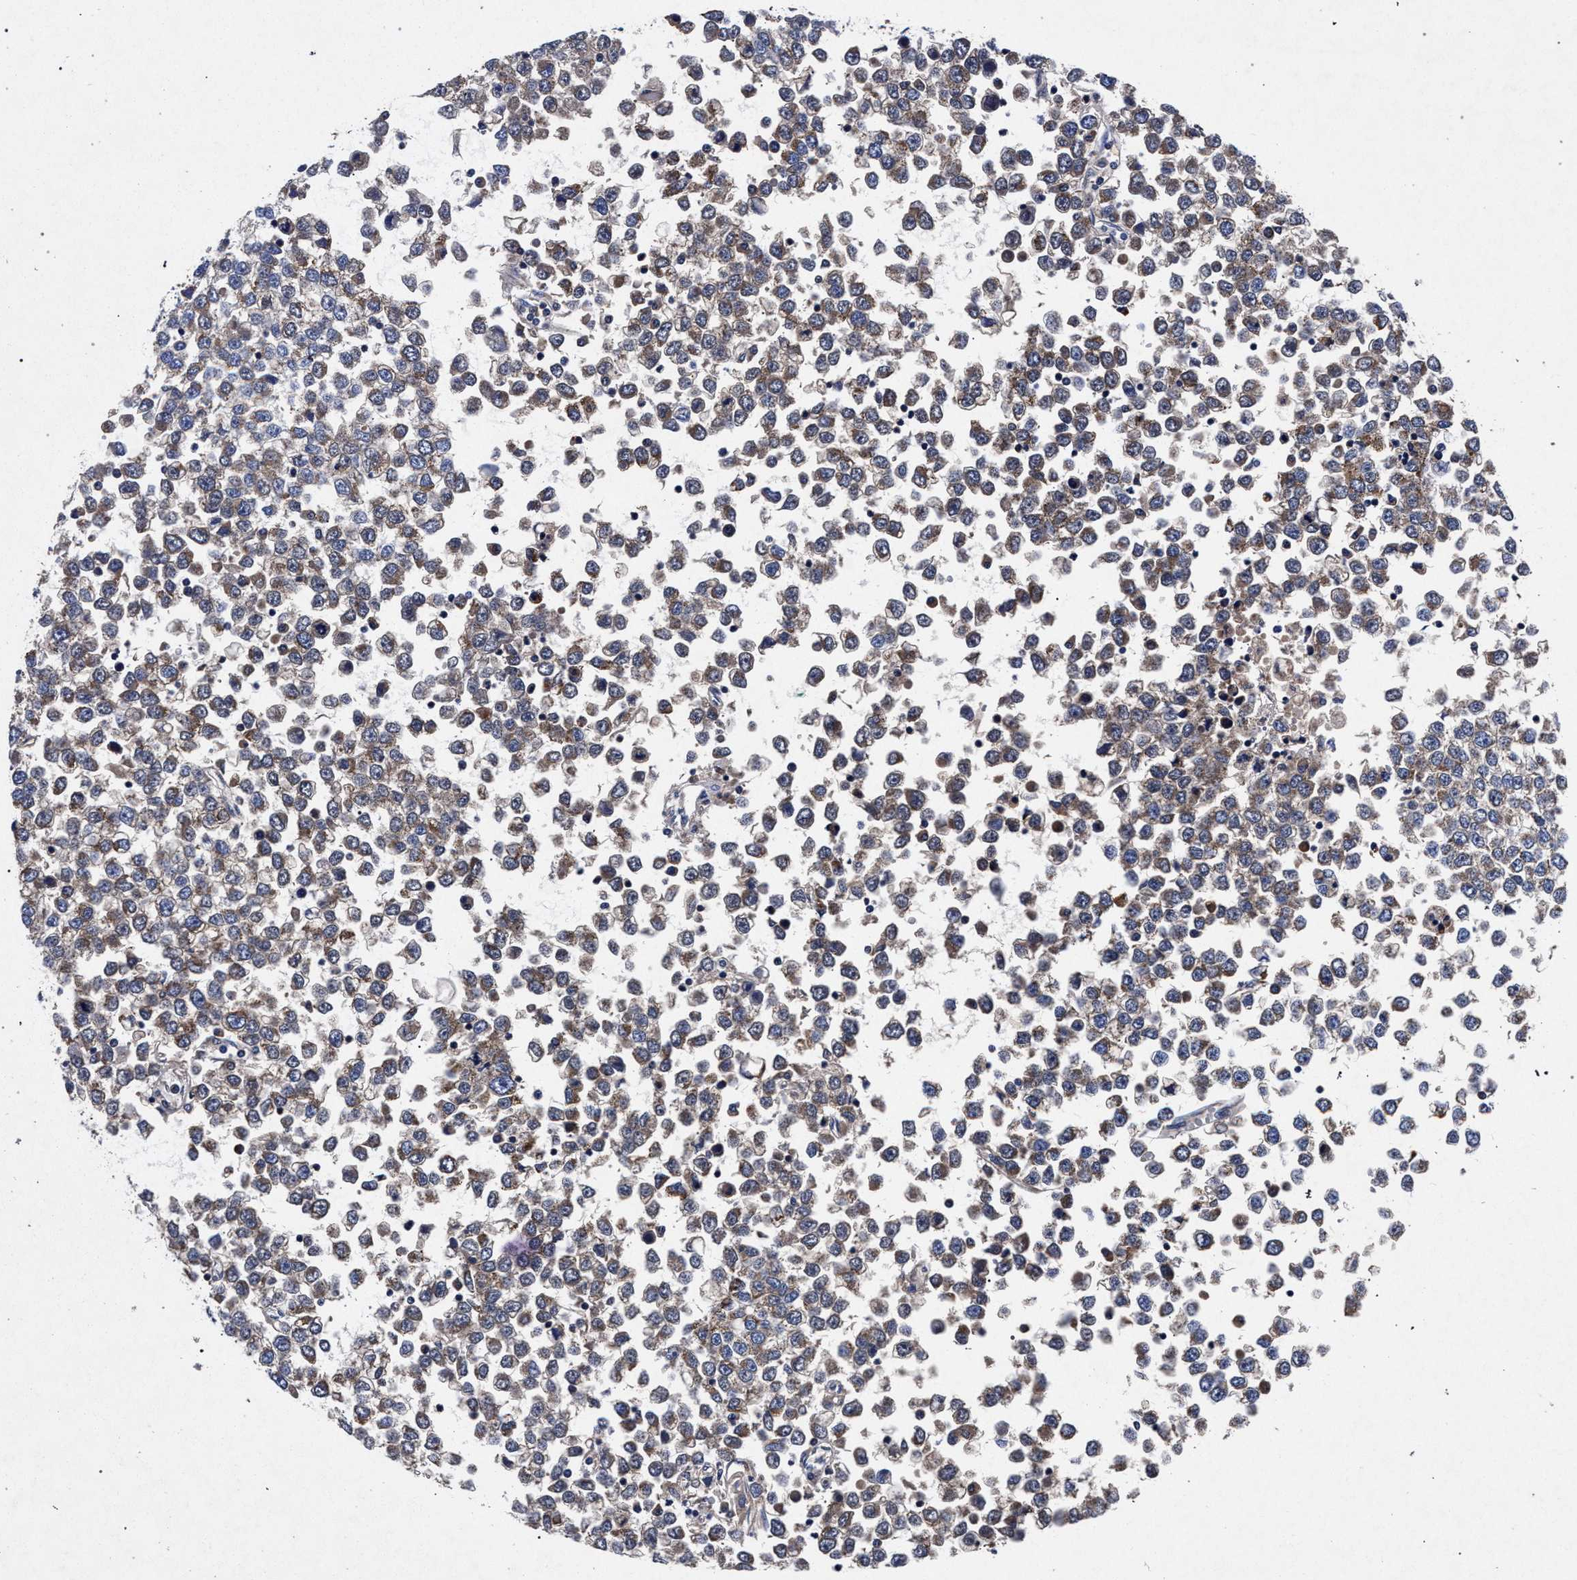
{"staining": {"intensity": "weak", "quantity": ">75%", "location": "cytoplasmic/membranous"}, "tissue": "testis cancer", "cell_type": "Tumor cells", "image_type": "cancer", "snomed": [{"axis": "morphology", "description": "Seminoma, NOS"}, {"axis": "topography", "description": "Testis"}], "caption": "This photomicrograph displays IHC staining of testis seminoma, with low weak cytoplasmic/membranous staining in approximately >75% of tumor cells.", "gene": "HSD17B14", "patient": {"sex": "male", "age": 65}}